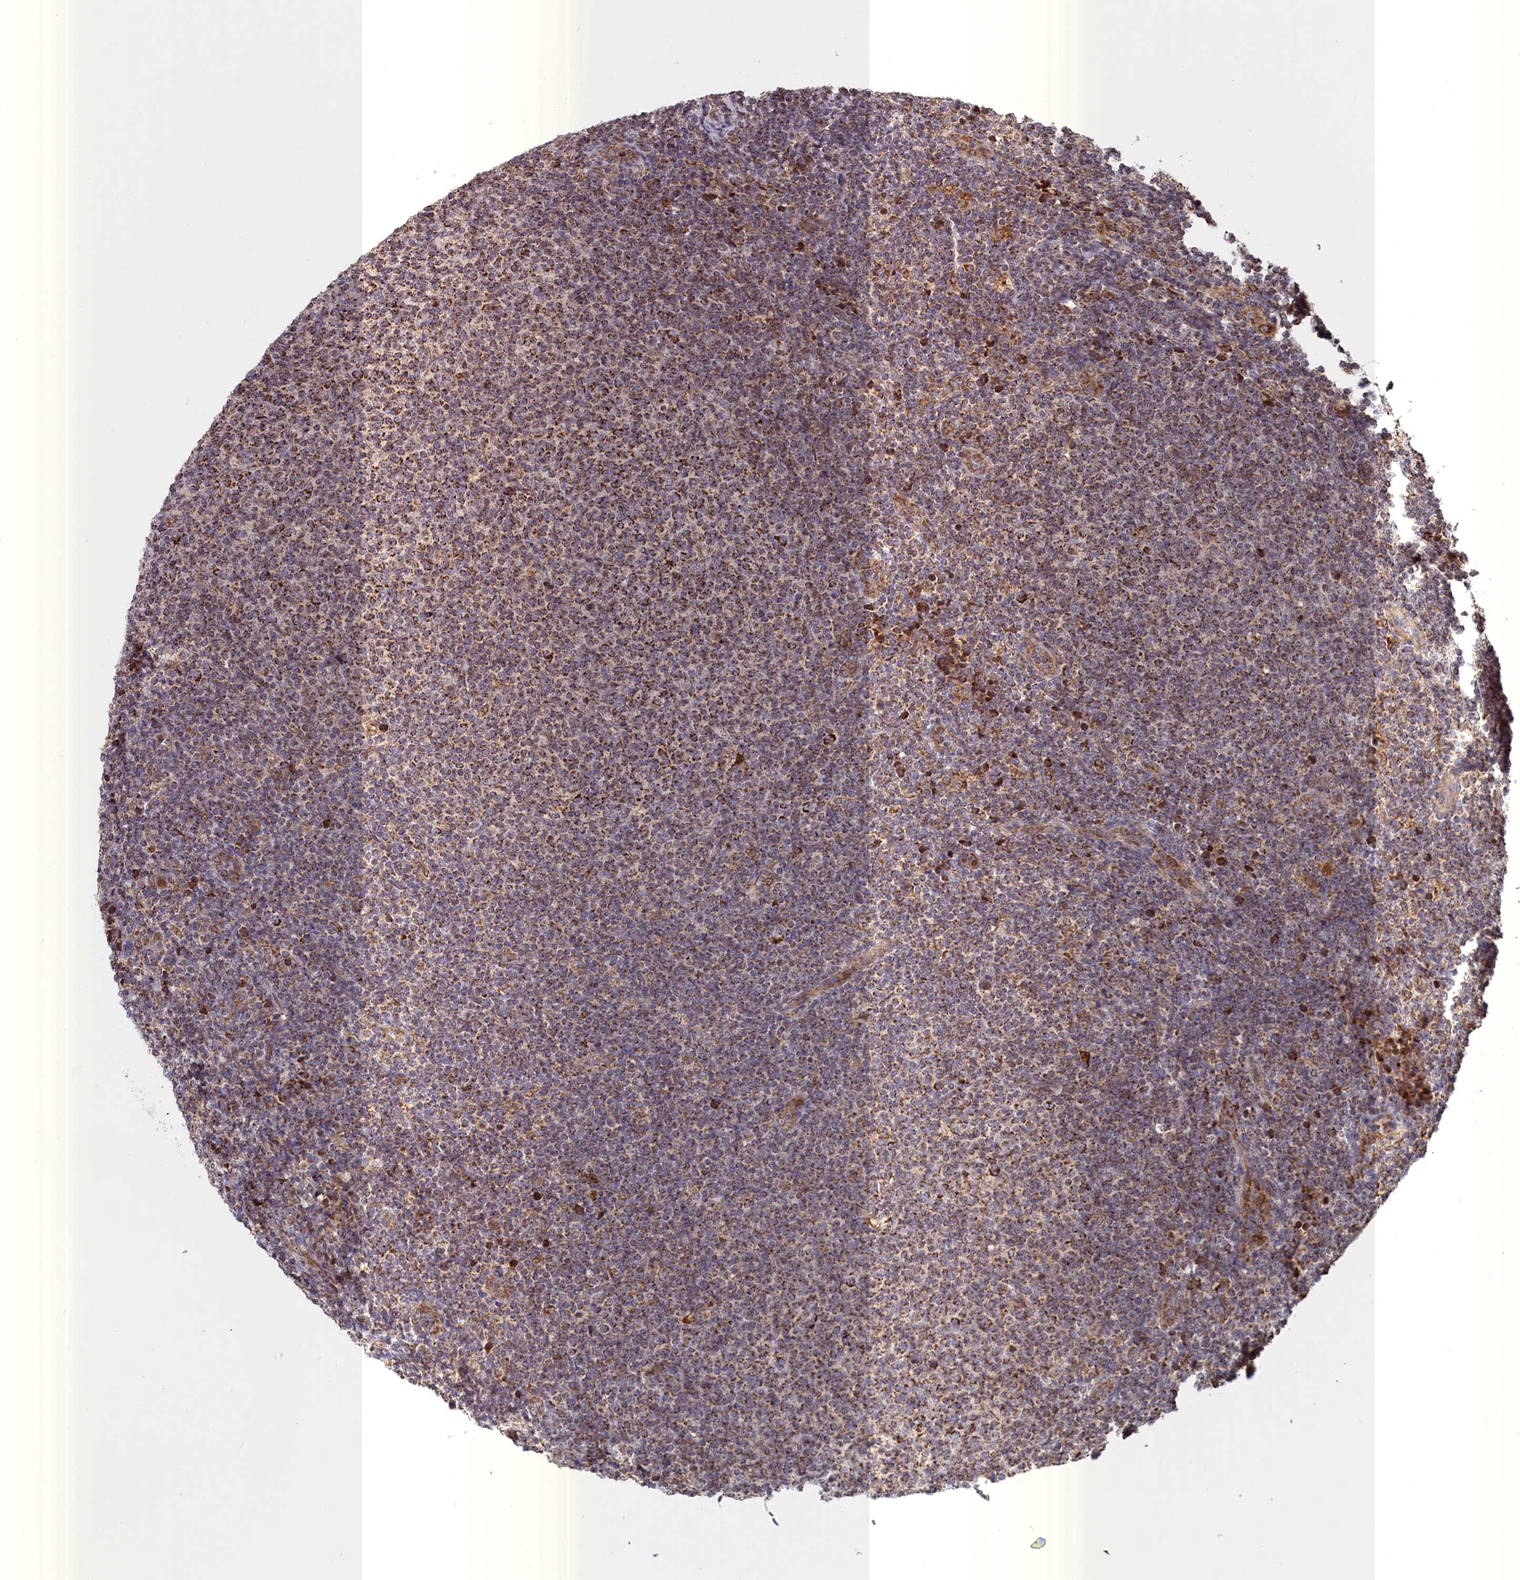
{"staining": {"intensity": "moderate", "quantity": ">75%", "location": "cytoplasmic/membranous"}, "tissue": "lymphoma", "cell_type": "Tumor cells", "image_type": "cancer", "snomed": [{"axis": "morphology", "description": "Malignant lymphoma, non-Hodgkin's type, Low grade"}, {"axis": "topography", "description": "Lymph node"}], "caption": "This photomicrograph shows IHC staining of human lymphoma, with medium moderate cytoplasmic/membranous expression in about >75% of tumor cells.", "gene": "TIMM44", "patient": {"sex": "male", "age": 66}}